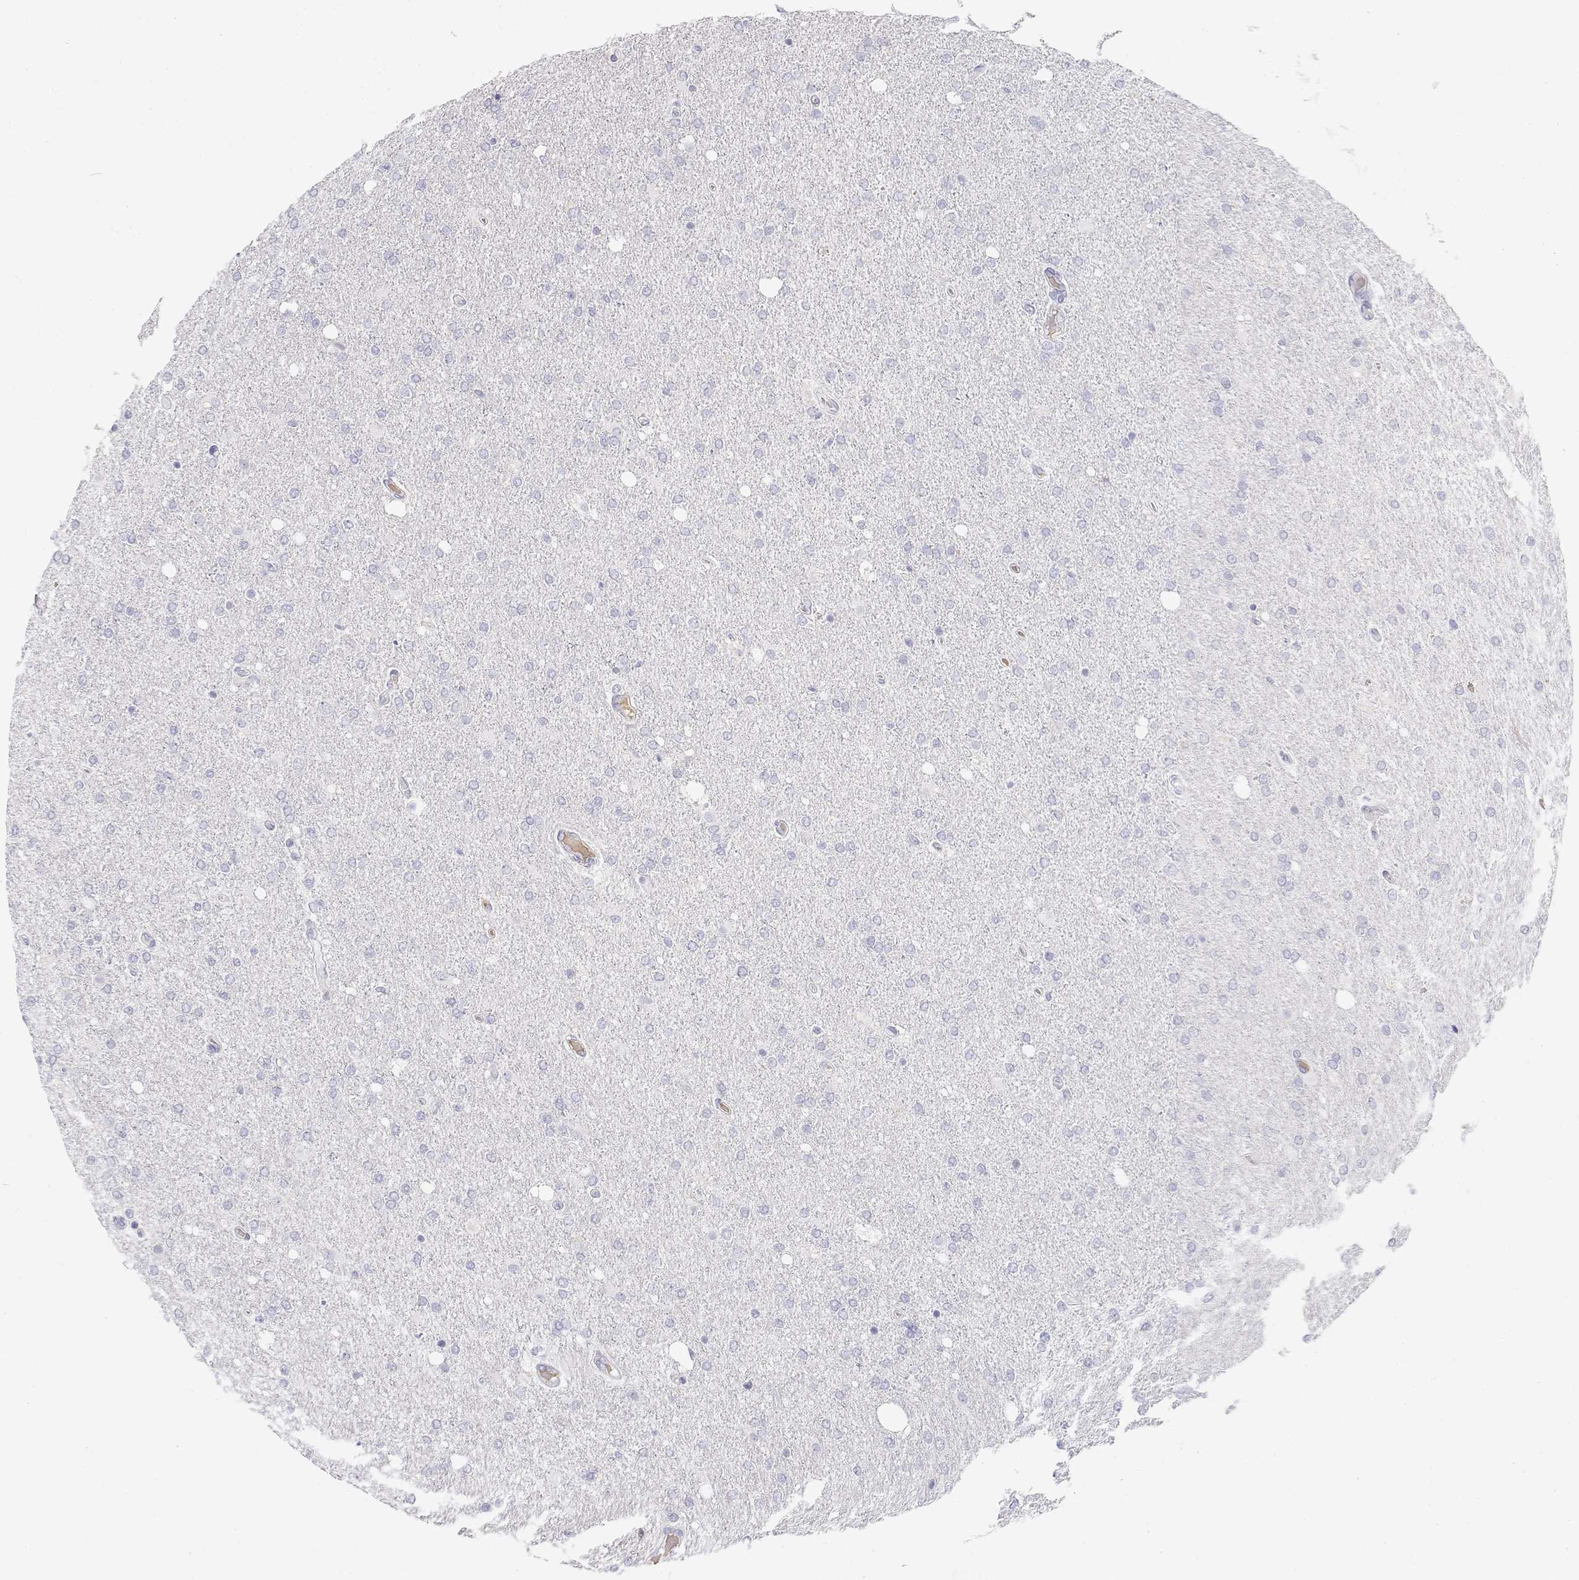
{"staining": {"intensity": "negative", "quantity": "none", "location": "none"}, "tissue": "glioma", "cell_type": "Tumor cells", "image_type": "cancer", "snomed": [{"axis": "morphology", "description": "Glioma, malignant, High grade"}, {"axis": "topography", "description": "Cerebral cortex"}], "caption": "Human glioma stained for a protein using immunohistochemistry (IHC) shows no positivity in tumor cells.", "gene": "MISP", "patient": {"sex": "male", "age": 70}}